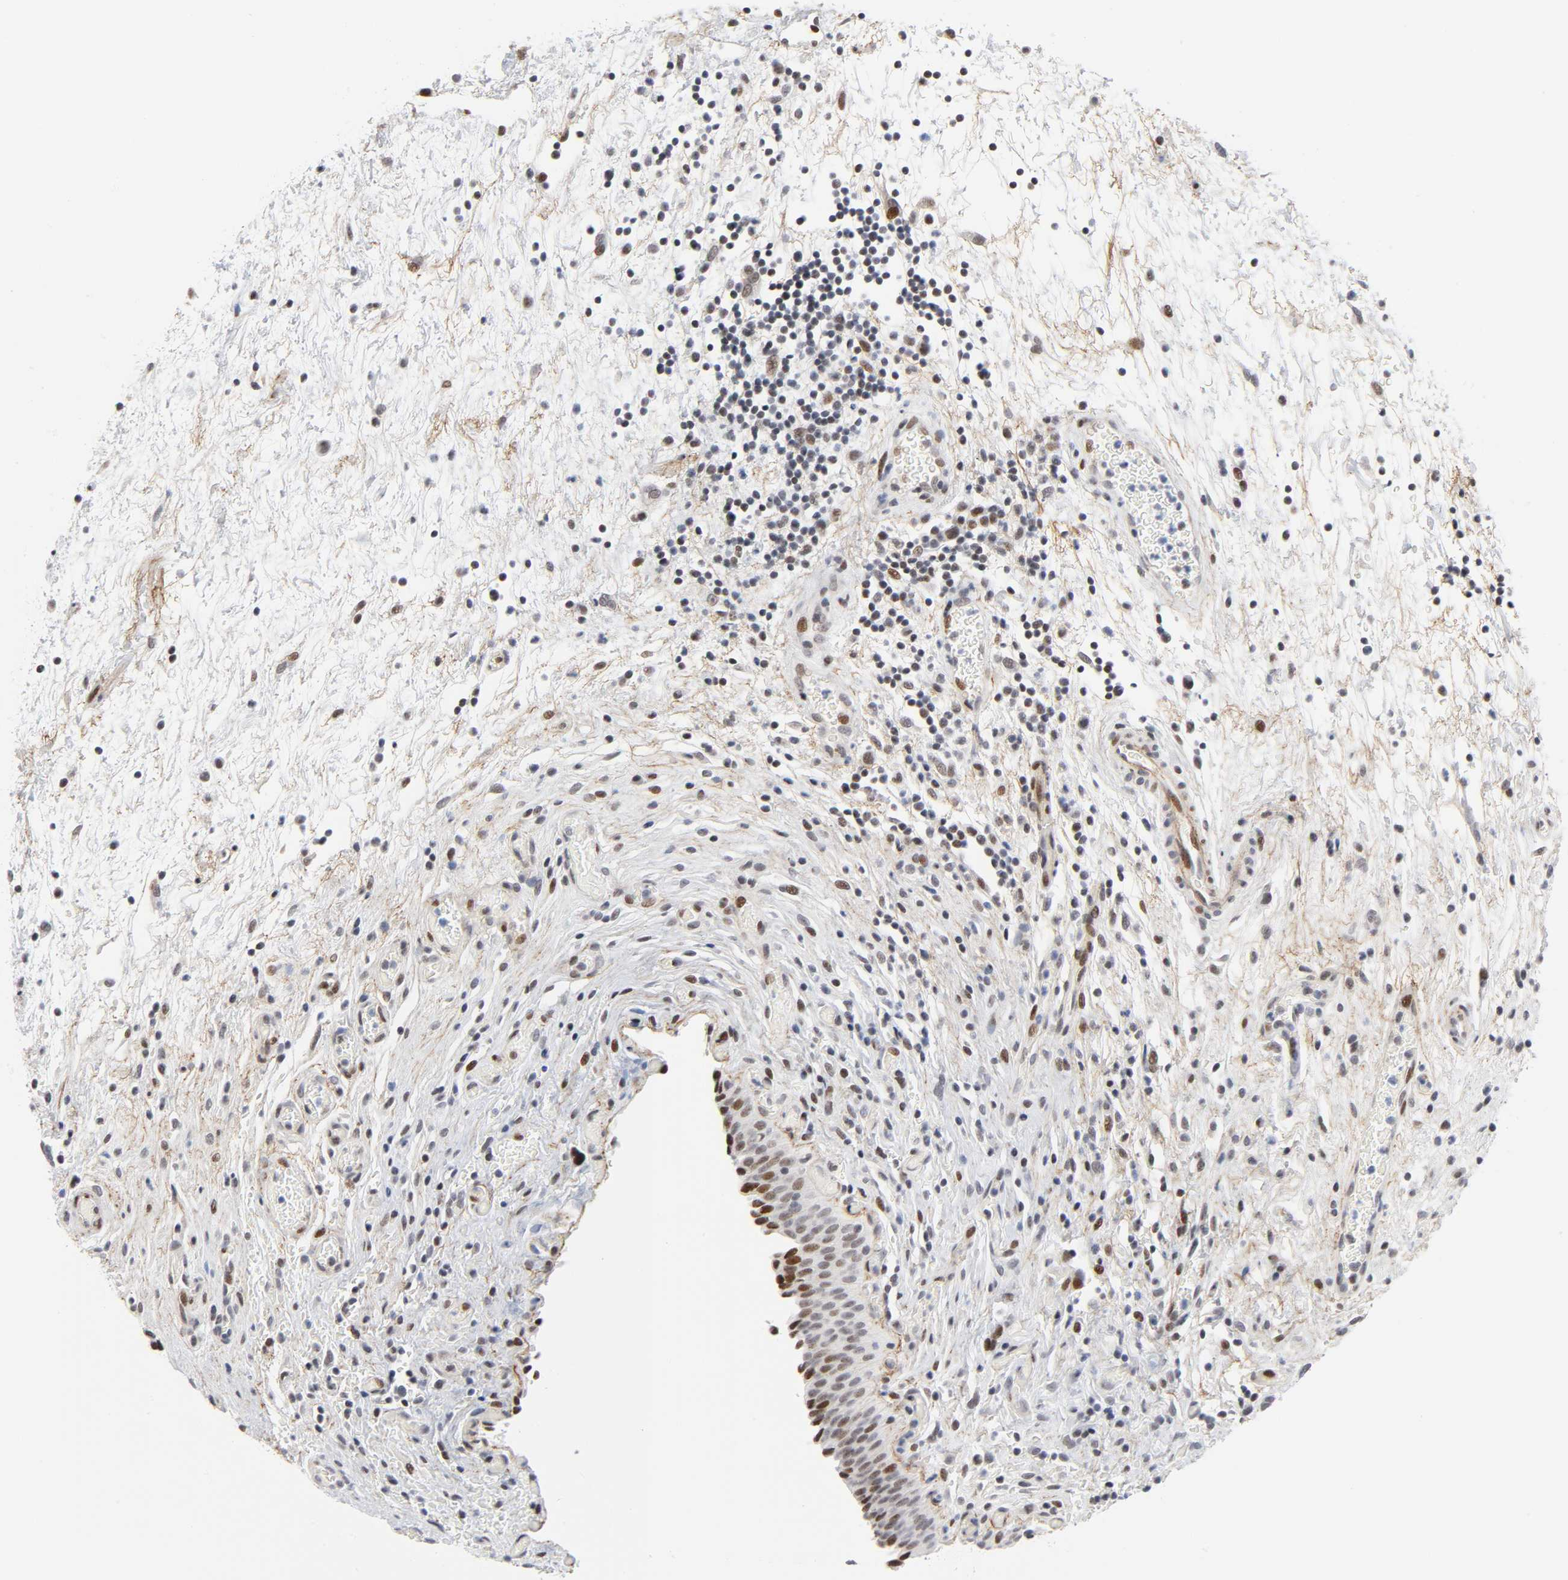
{"staining": {"intensity": "moderate", "quantity": ">75%", "location": "nuclear"}, "tissue": "urinary bladder", "cell_type": "Urothelial cells", "image_type": "normal", "snomed": [{"axis": "morphology", "description": "Normal tissue, NOS"}, {"axis": "topography", "description": "Urinary bladder"}], "caption": "Moderate nuclear positivity for a protein is appreciated in approximately >75% of urothelial cells of benign urinary bladder using immunohistochemistry (IHC).", "gene": "DIDO1", "patient": {"sex": "male", "age": 51}}